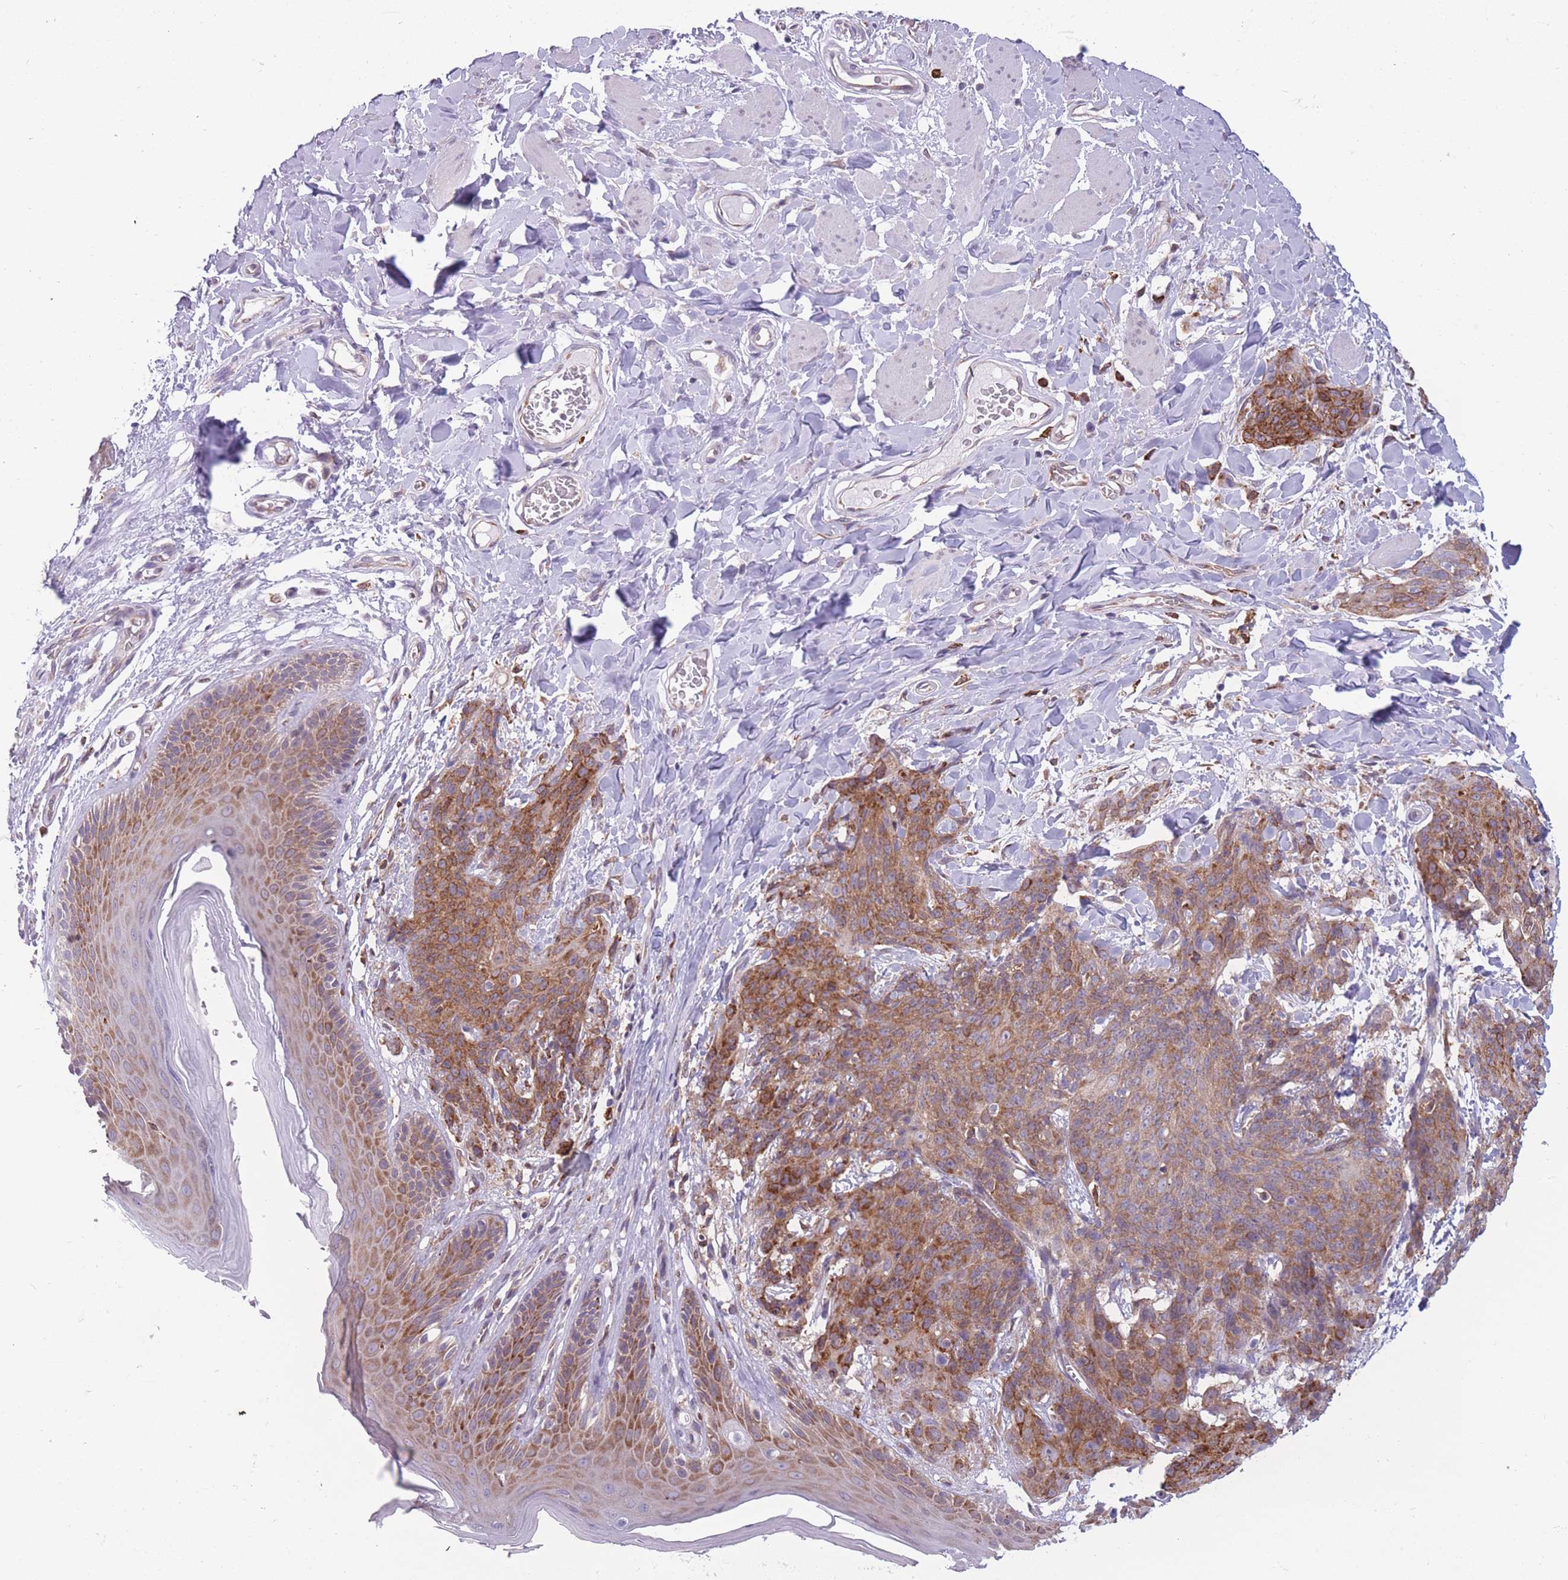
{"staining": {"intensity": "moderate", "quantity": ">75%", "location": "cytoplasmic/membranous"}, "tissue": "skin cancer", "cell_type": "Tumor cells", "image_type": "cancer", "snomed": [{"axis": "morphology", "description": "Squamous cell carcinoma, NOS"}, {"axis": "topography", "description": "Skin"}, {"axis": "topography", "description": "Vulva"}], "caption": "High-power microscopy captured an IHC photomicrograph of skin cancer, revealing moderate cytoplasmic/membranous positivity in about >75% of tumor cells.", "gene": "TMEM121", "patient": {"sex": "female", "age": 85}}